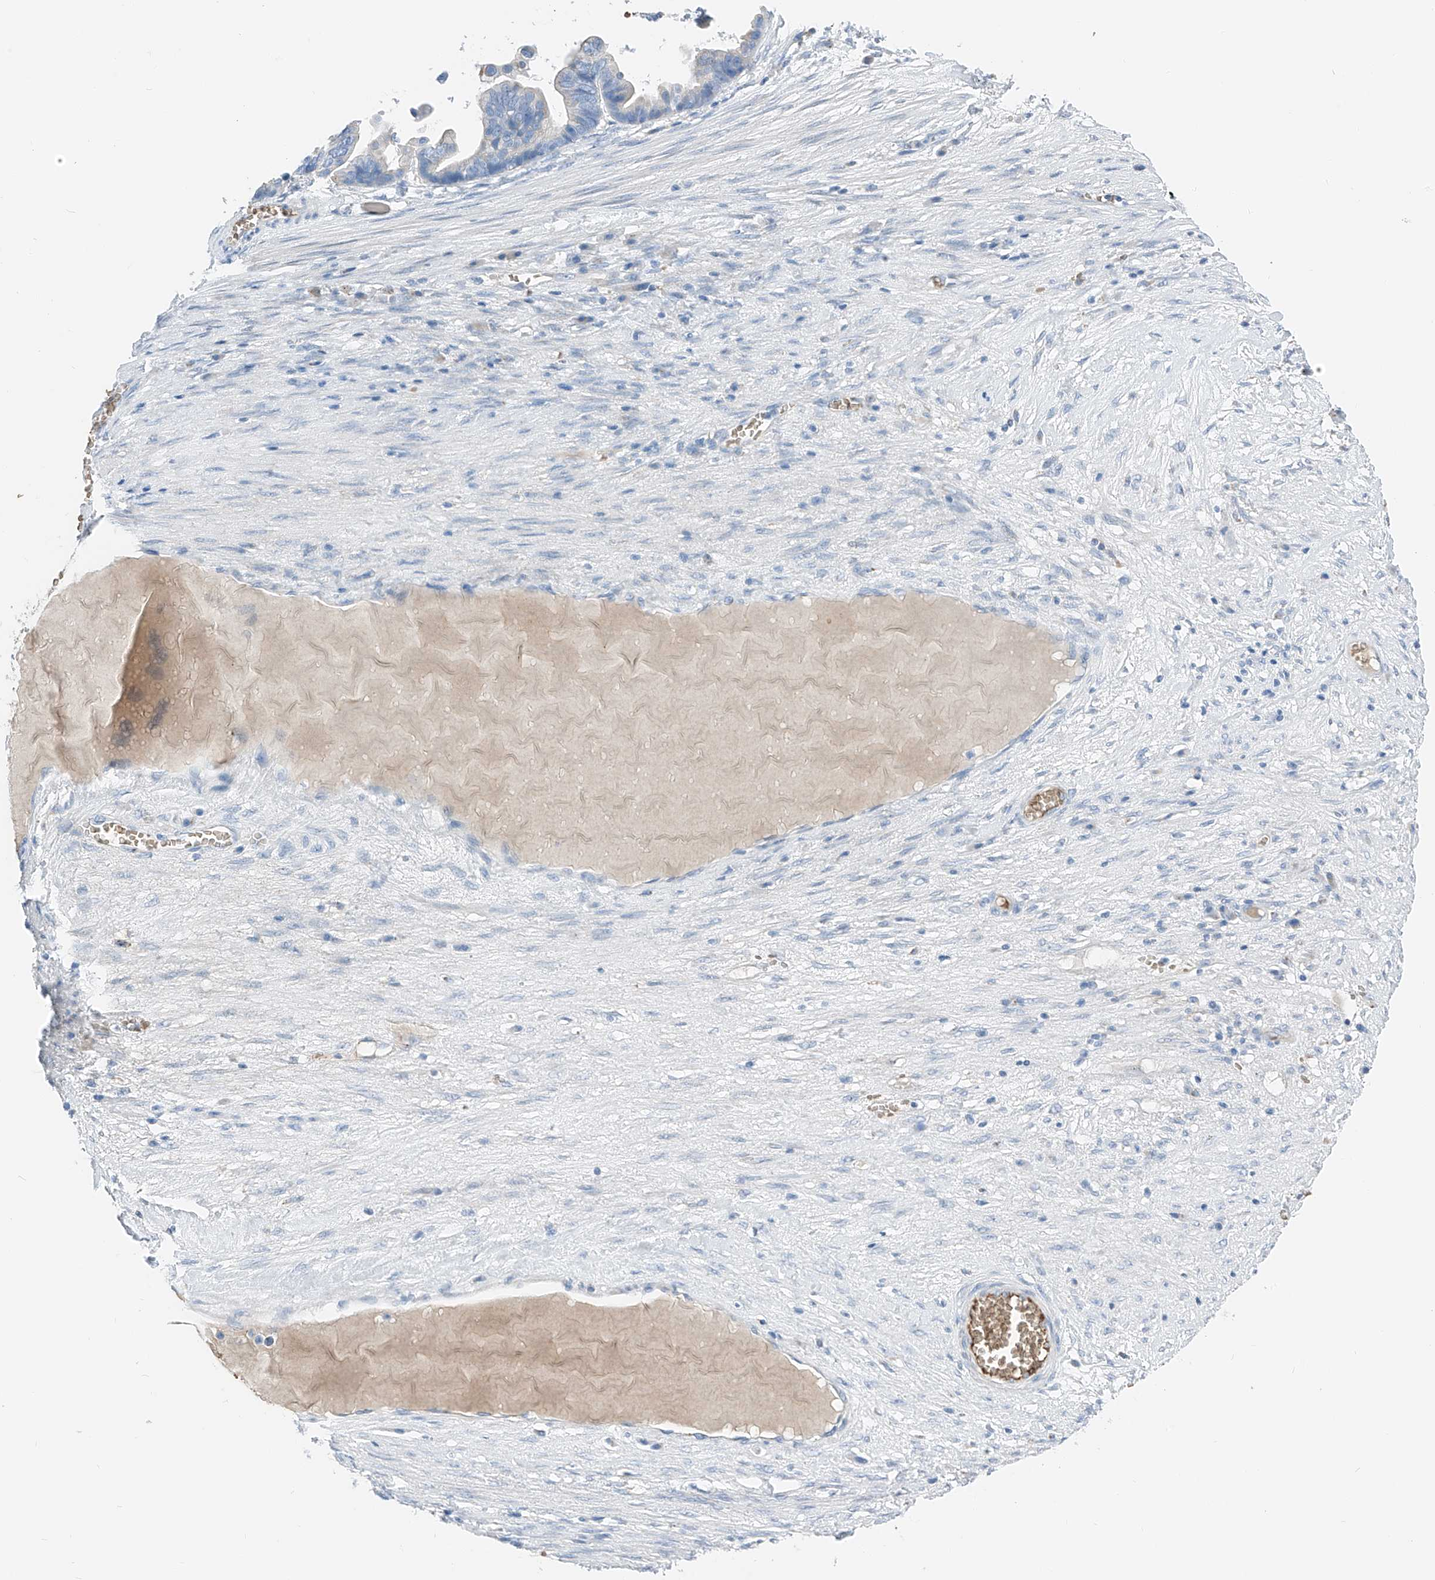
{"staining": {"intensity": "negative", "quantity": "none", "location": "none"}, "tissue": "ovarian cancer", "cell_type": "Tumor cells", "image_type": "cancer", "snomed": [{"axis": "morphology", "description": "Cystadenocarcinoma, serous, NOS"}, {"axis": "topography", "description": "Ovary"}], "caption": "Immunohistochemical staining of human ovarian cancer shows no significant positivity in tumor cells.", "gene": "PRSS23", "patient": {"sex": "female", "age": 56}}